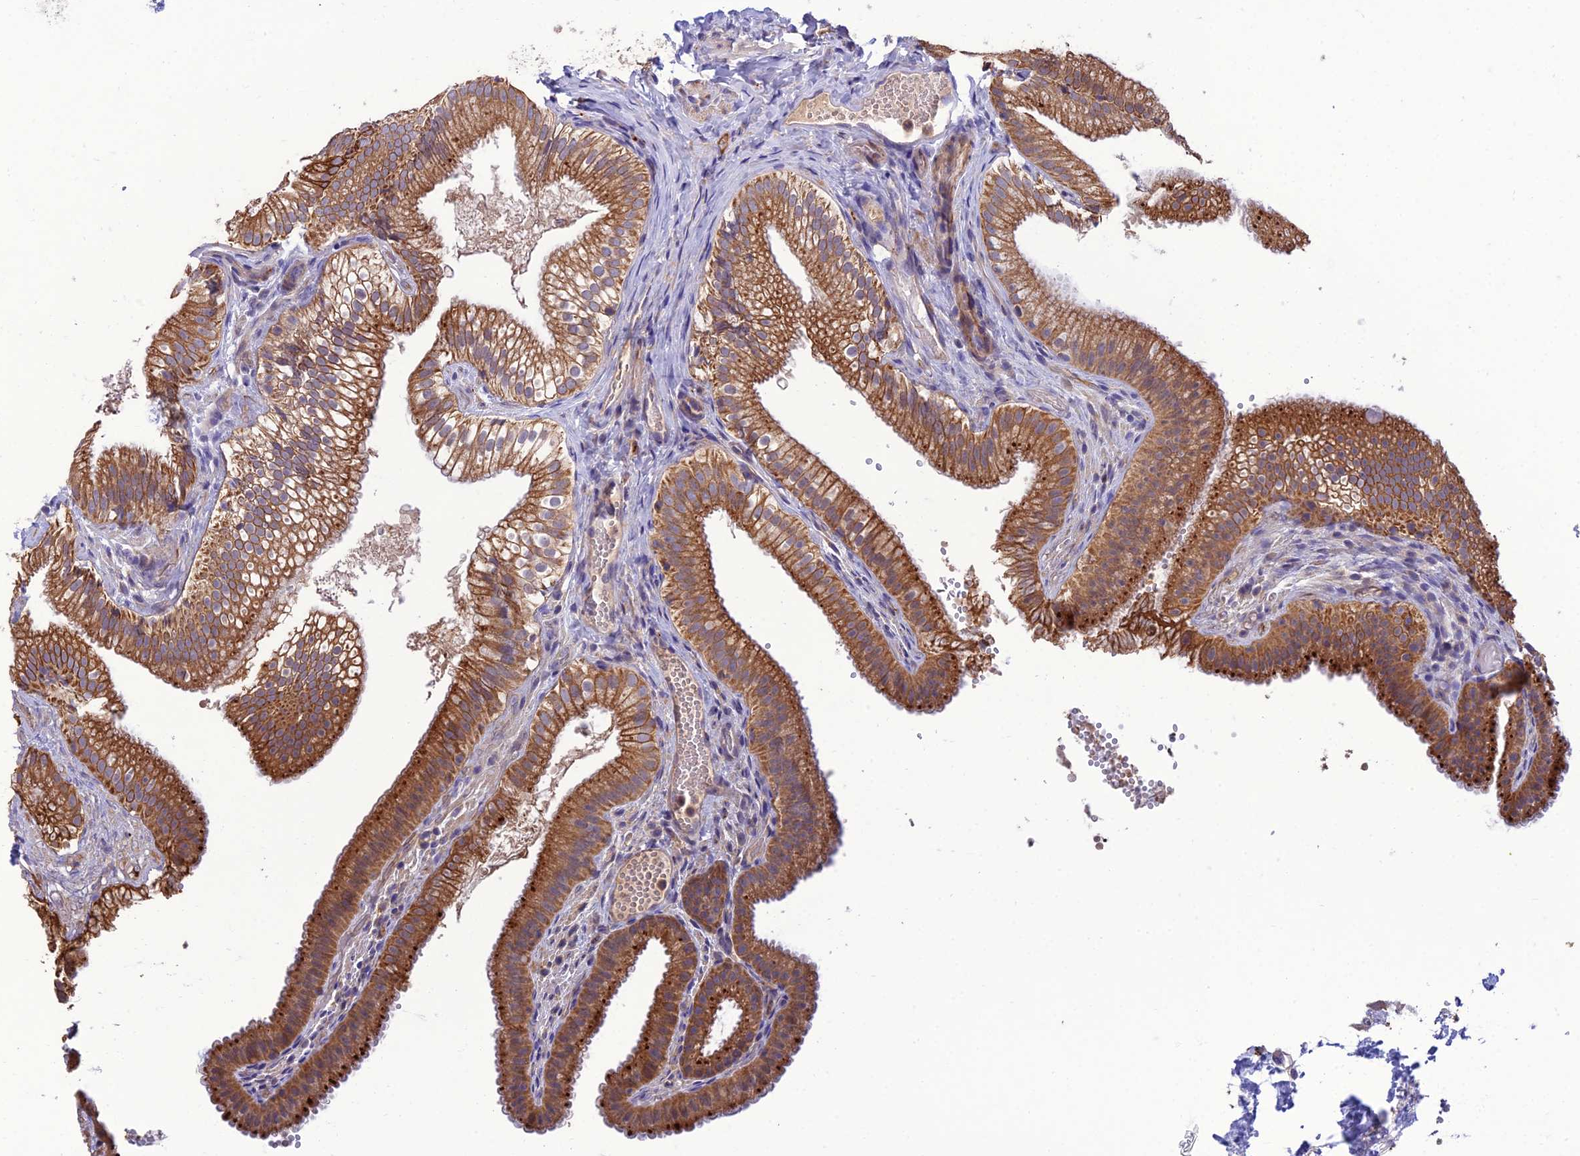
{"staining": {"intensity": "strong", "quantity": ">75%", "location": "cytoplasmic/membranous"}, "tissue": "gallbladder", "cell_type": "Glandular cells", "image_type": "normal", "snomed": [{"axis": "morphology", "description": "Normal tissue, NOS"}, {"axis": "topography", "description": "Gallbladder"}], "caption": "This photomicrograph demonstrates IHC staining of normal human gallbladder, with high strong cytoplasmic/membranous staining in approximately >75% of glandular cells.", "gene": "IRAK3", "patient": {"sex": "female", "age": 30}}